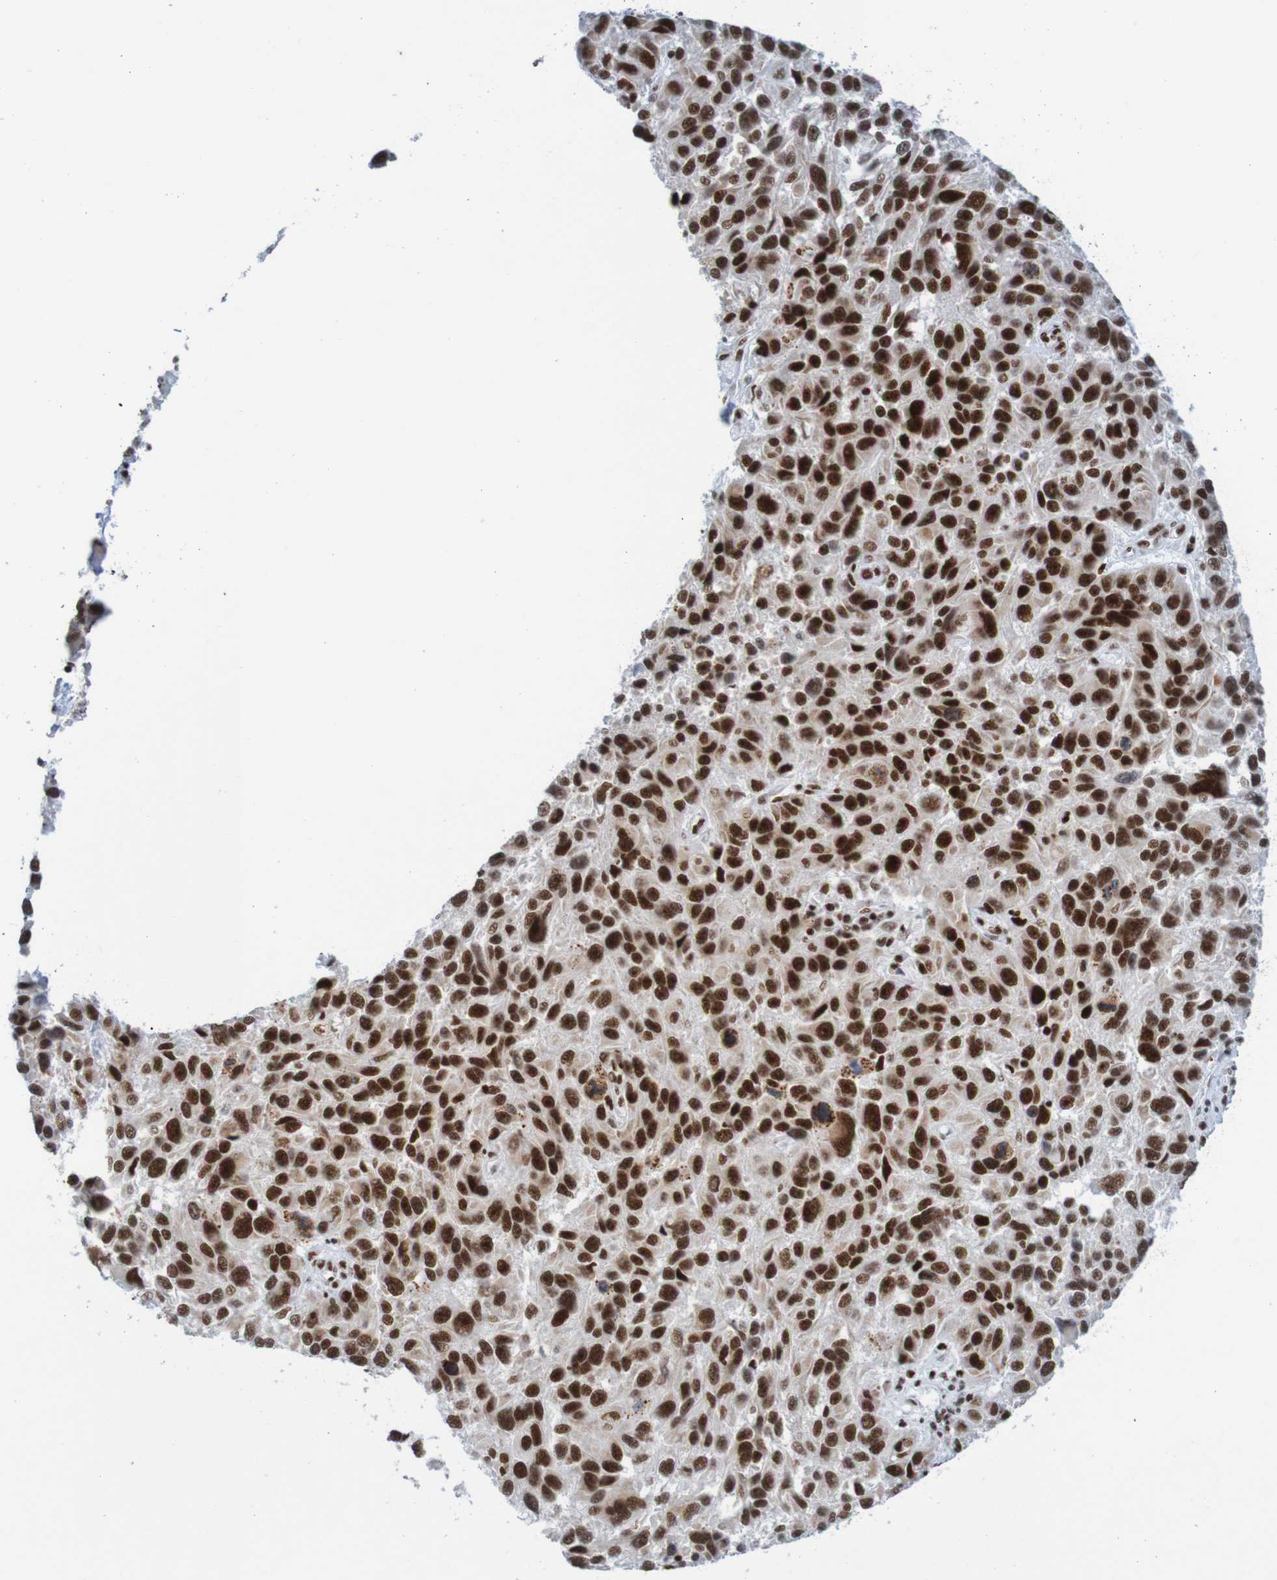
{"staining": {"intensity": "strong", "quantity": ">75%", "location": "nuclear"}, "tissue": "melanoma", "cell_type": "Tumor cells", "image_type": "cancer", "snomed": [{"axis": "morphology", "description": "Malignant melanoma, NOS"}, {"axis": "topography", "description": "Skin"}], "caption": "Immunohistochemistry (IHC) micrograph of neoplastic tissue: human malignant melanoma stained using immunohistochemistry (IHC) displays high levels of strong protein expression localized specifically in the nuclear of tumor cells, appearing as a nuclear brown color.", "gene": "THRAP3", "patient": {"sex": "male", "age": 53}}